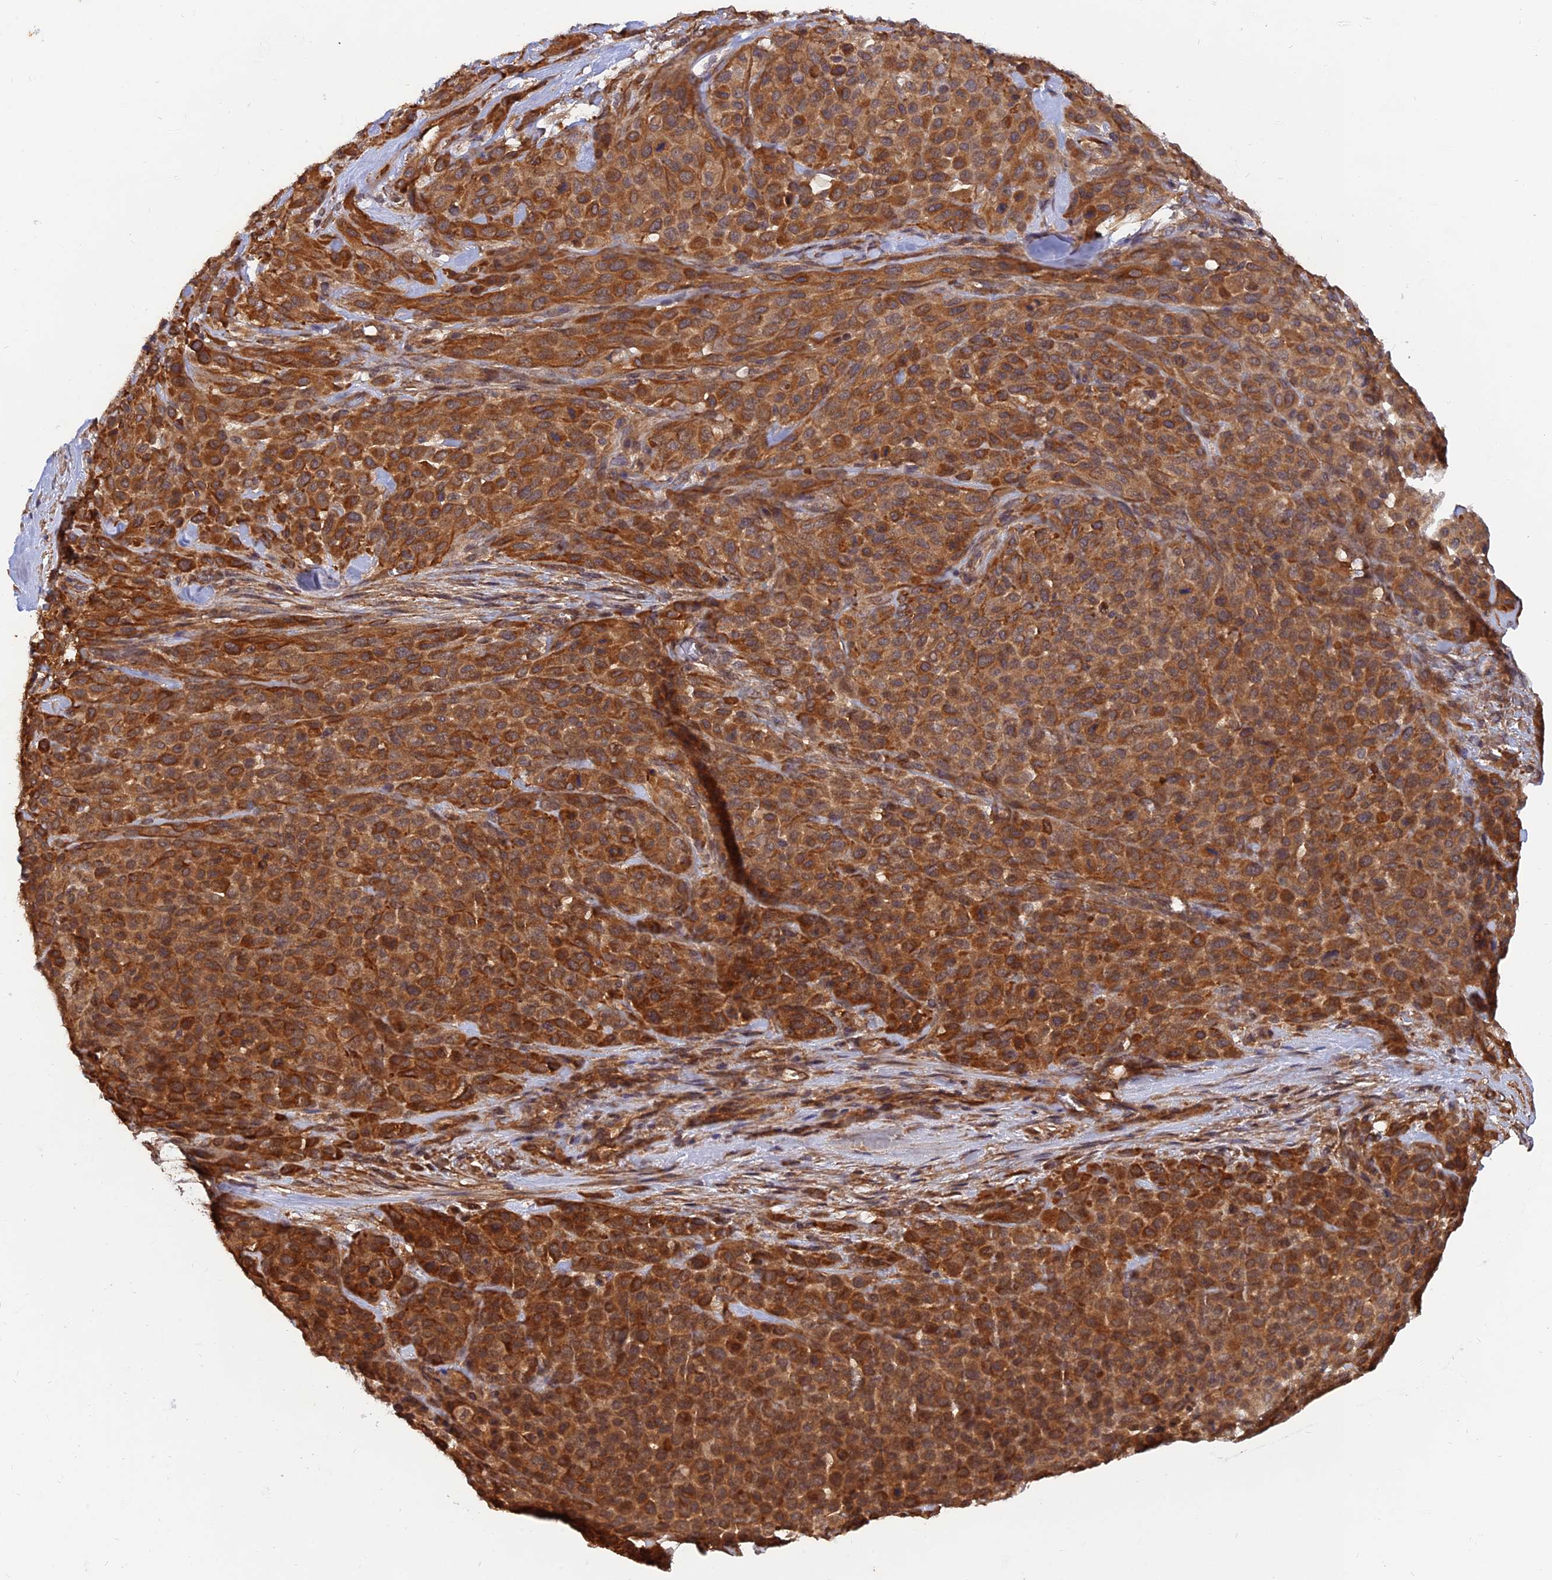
{"staining": {"intensity": "strong", "quantity": ">75%", "location": "cytoplasmic/membranous"}, "tissue": "melanoma", "cell_type": "Tumor cells", "image_type": "cancer", "snomed": [{"axis": "morphology", "description": "Malignant melanoma, Metastatic site"}, {"axis": "topography", "description": "Skin"}], "caption": "The photomicrograph reveals a brown stain indicating the presence of a protein in the cytoplasmic/membranous of tumor cells in malignant melanoma (metastatic site).", "gene": "WDR41", "patient": {"sex": "female", "age": 81}}